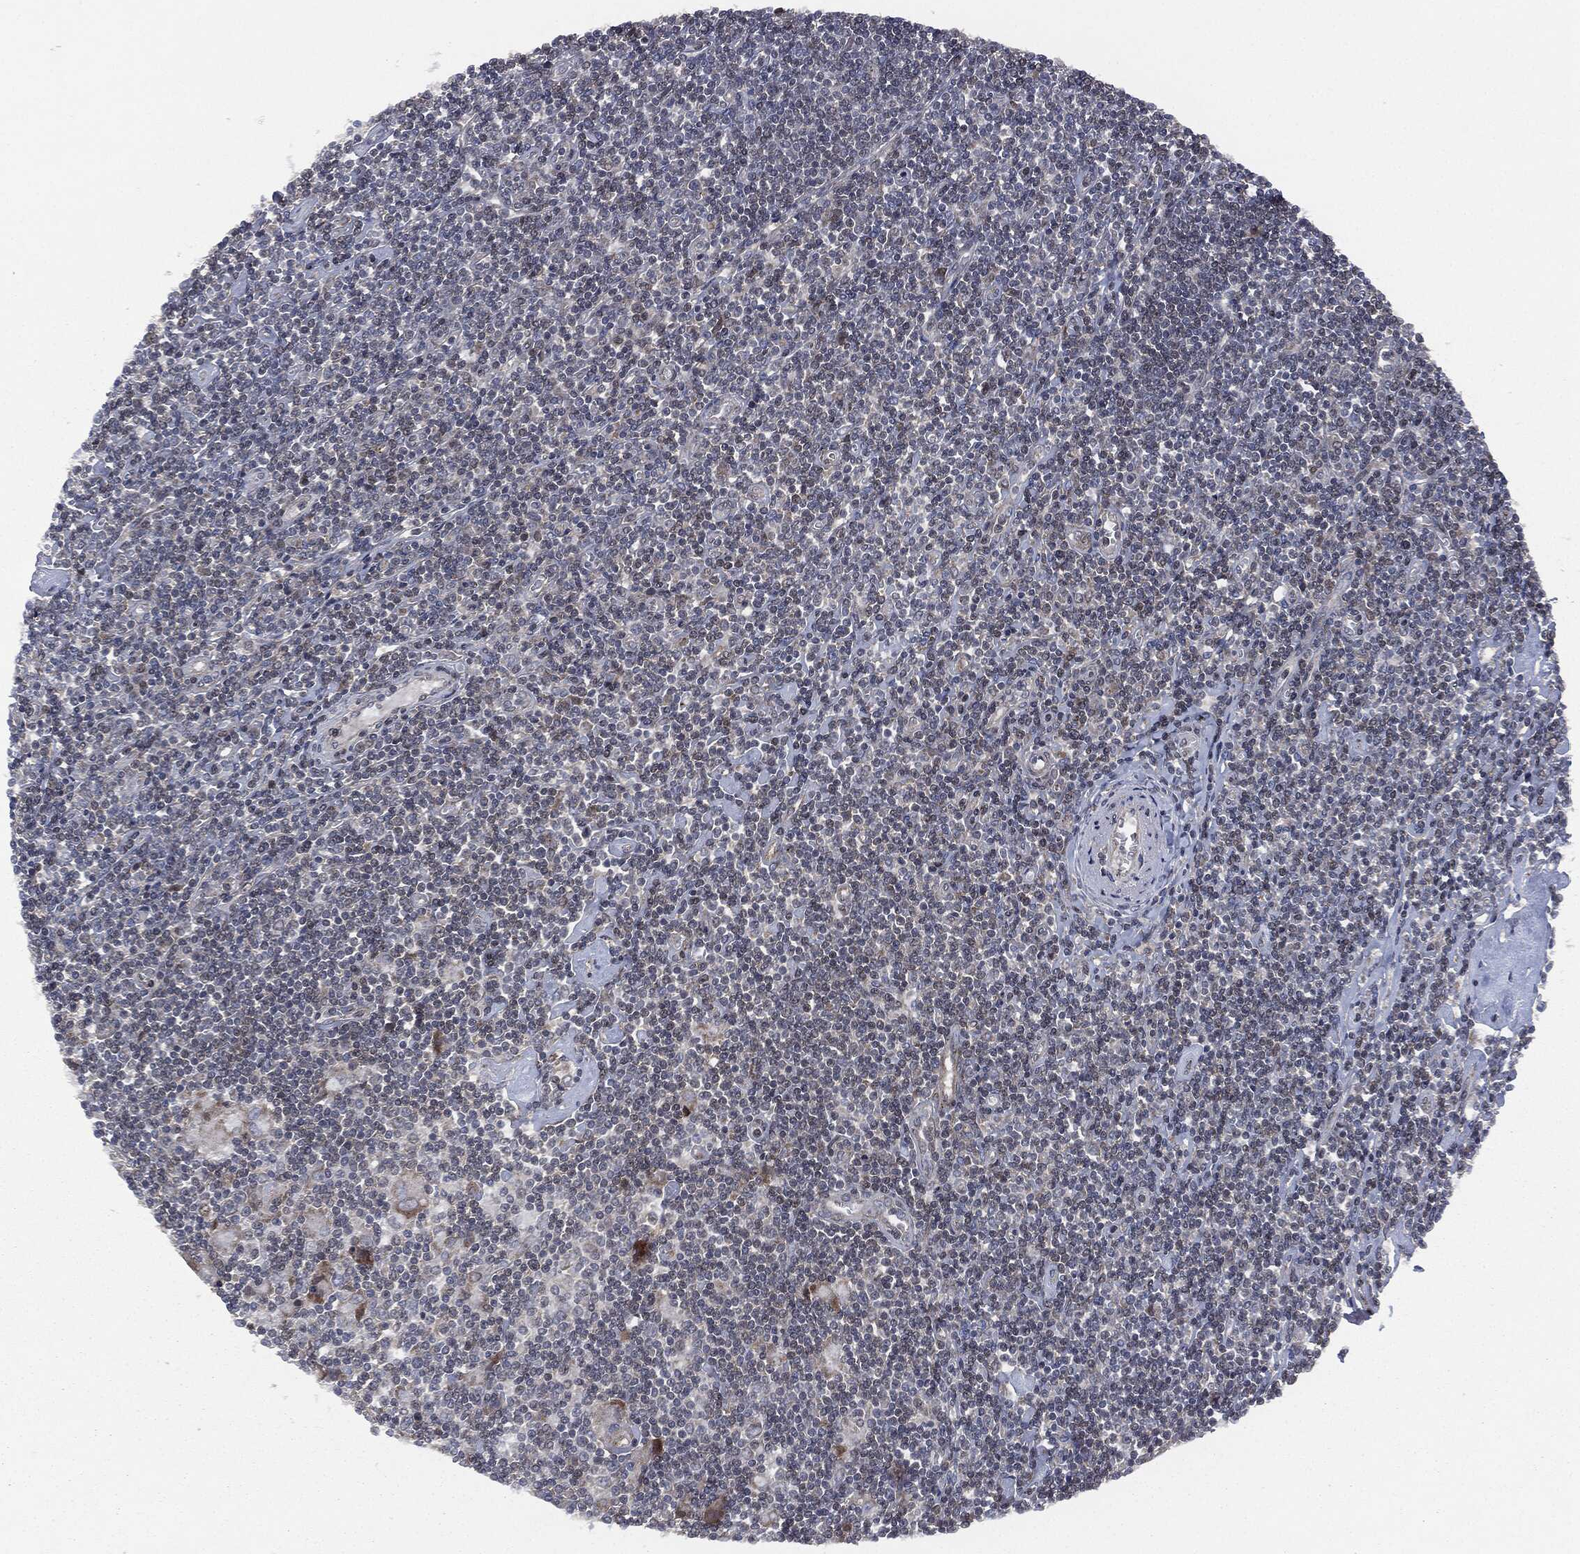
{"staining": {"intensity": "moderate", "quantity": "<25%", "location": "cytoplasmic/membranous"}, "tissue": "lymphoma", "cell_type": "Tumor cells", "image_type": "cancer", "snomed": [{"axis": "morphology", "description": "Hodgkin's disease, NOS"}, {"axis": "topography", "description": "Lymph node"}], "caption": "Tumor cells display moderate cytoplasmic/membranous staining in approximately <25% of cells in lymphoma. (Brightfield microscopy of DAB IHC at high magnification).", "gene": "HRAS", "patient": {"sex": "male", "age": 40}}